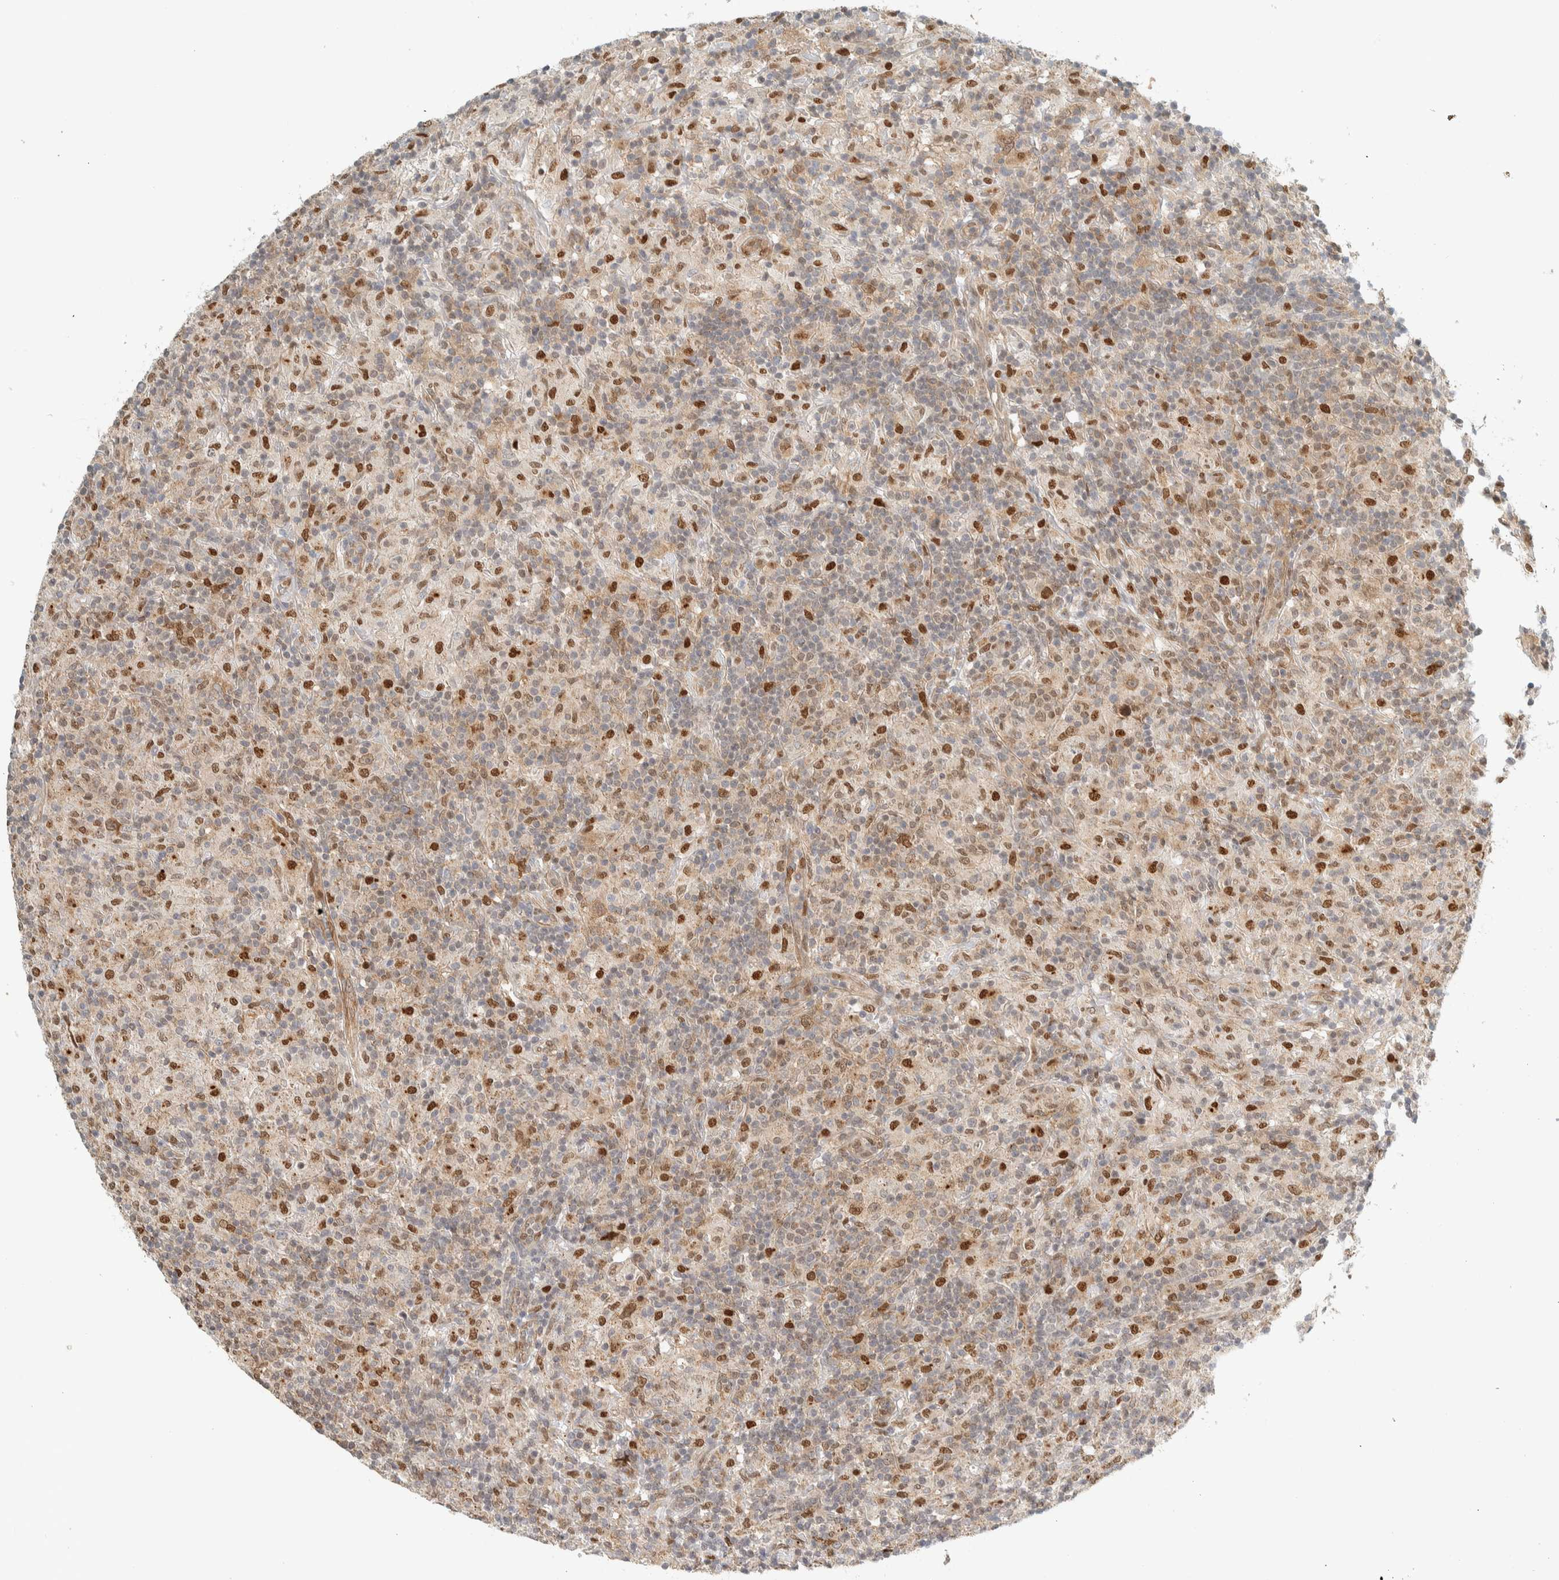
{"staining": {"intensity": "moderate", "quantity": "25%-75%", "location": "cytoplasmic/membranous,nuclear"}, "tissue": "lymphoma", "cell_type": "Tumor cells", "image_type": "cancer", "snomed": [{"axis": "morphology", "description": "Hodgkin's disease, NOS"}, {"axis": "topography", "description": "Lymph node"}], "caption": "DAB immunohistochemical staining of human lymphoma displays moderate cytoplasmic/membranous and nuclear protein positivity in about 25%-75% of tumor cells.", "gene": "TFE3", "patient": {"sex": "male", "age": 70}}